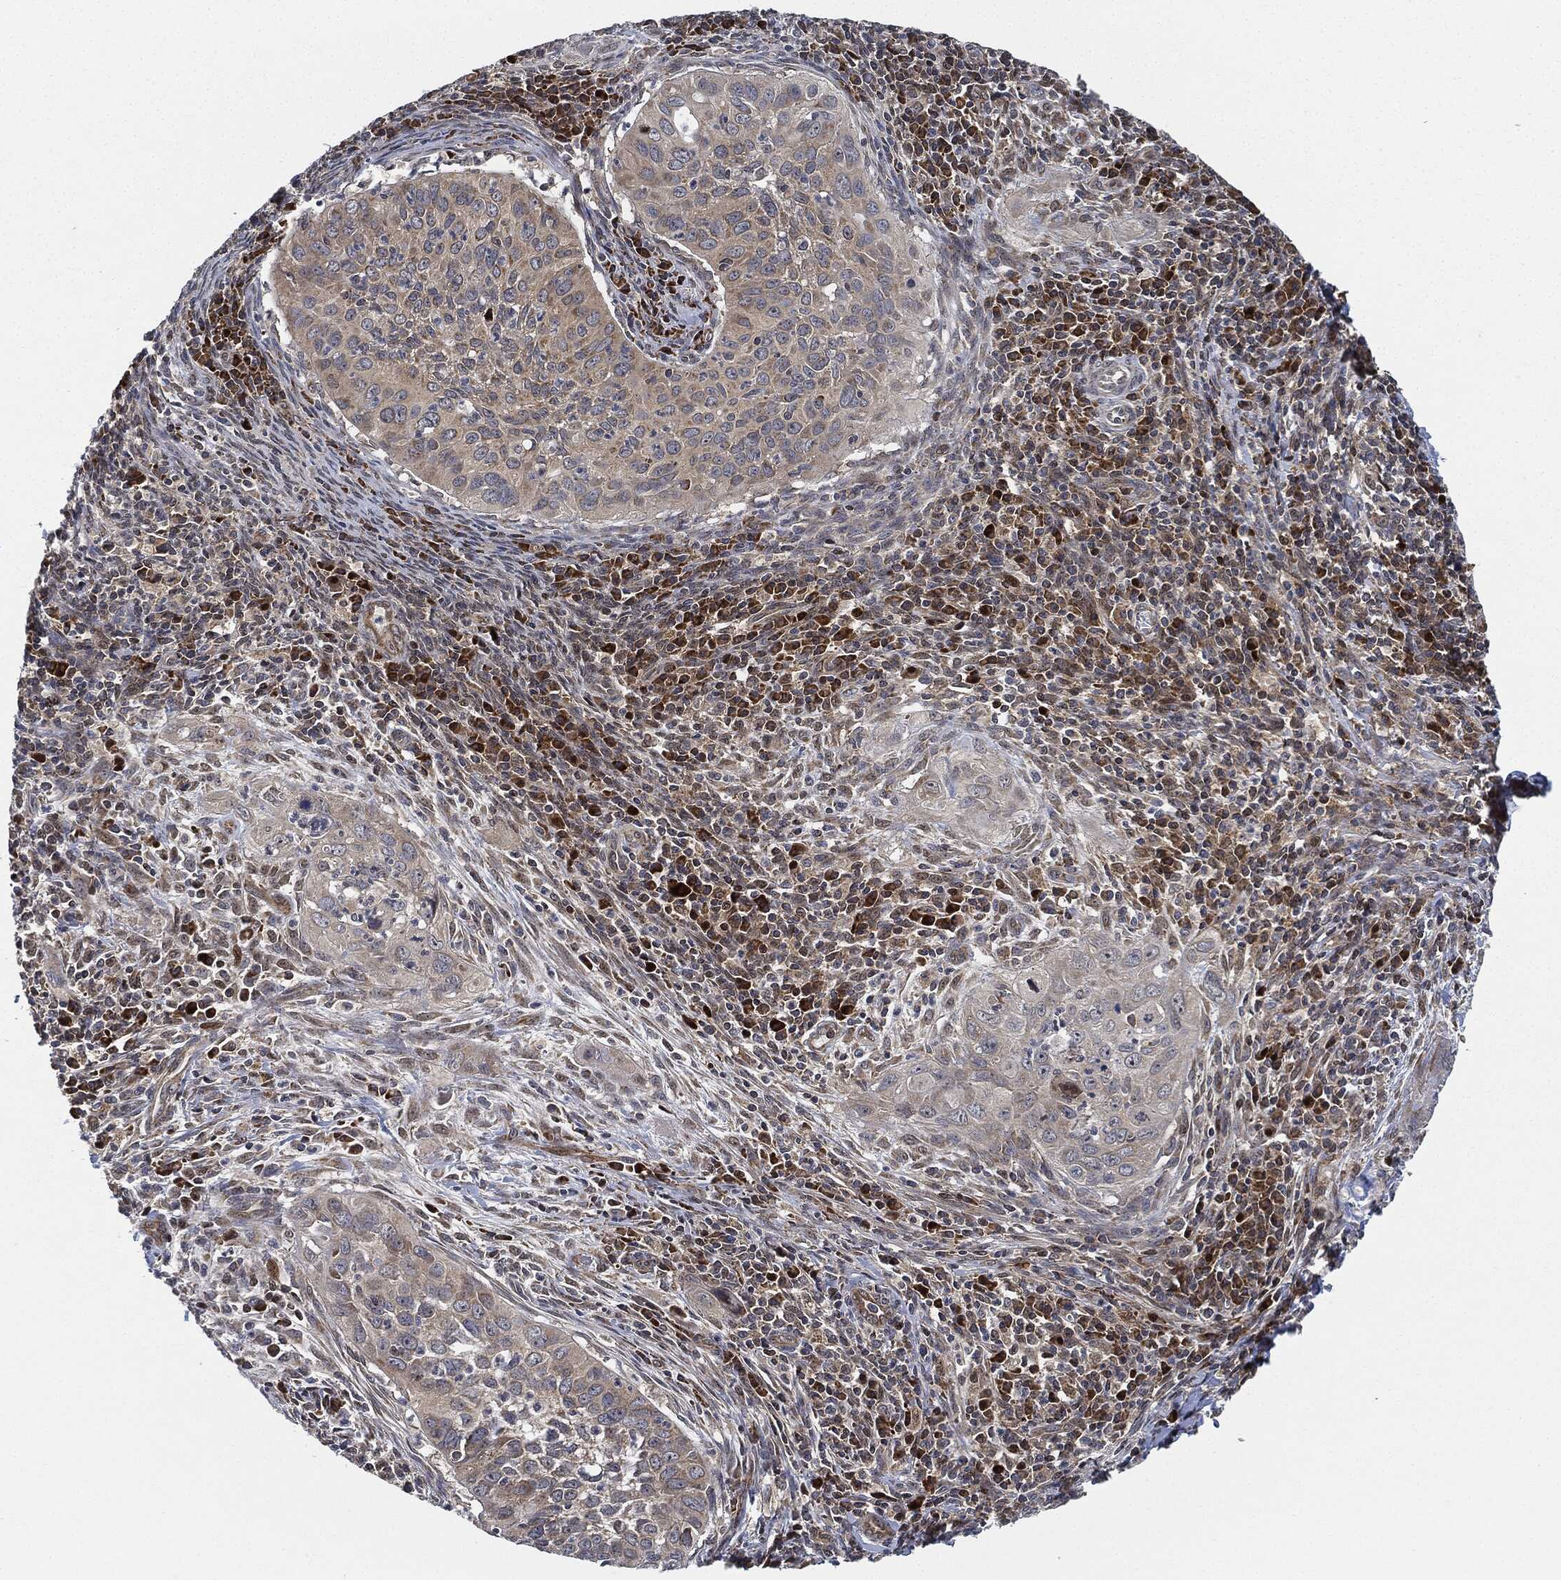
{"staining": {"intensity": "negative", "quantity": "none", "location": "none"}, "tissue": "cervical cancer", "cell_type": "Tumor cells", "image_type": "cancer", "snomed": [{"axis": "morphology", "description": "Squamous cell carcinoma, NOS"}, {"axis": "topography", "description": "Cervix"}], "caption": "The histopathology image shows no significant positivity in tumor cells of cervical squamous cell carcinoma.", "gene": "RNASEL", "patient": {"sex": "female", "age": 26}}